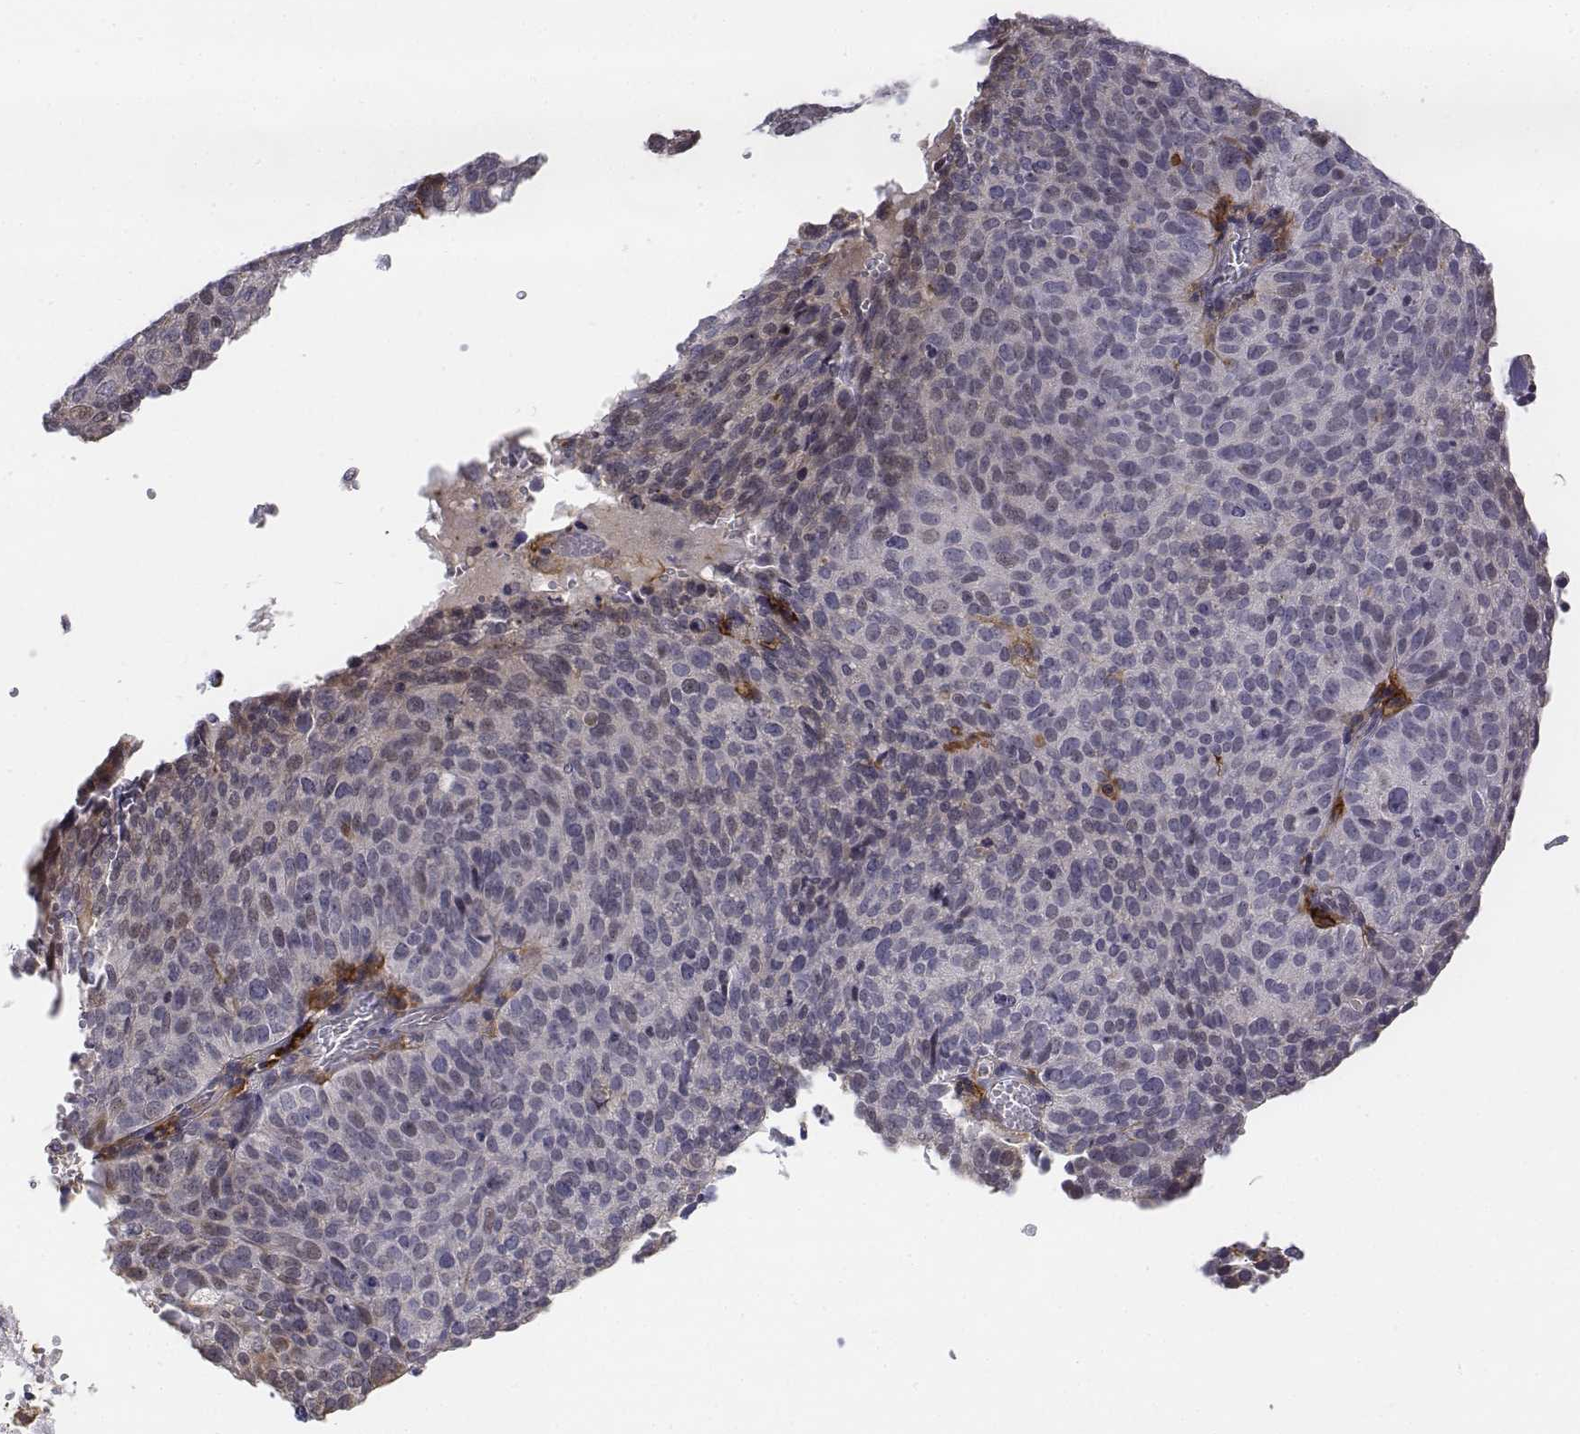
{"staining": {"intensity": "negative", "quantity": "none", "location": "none"}, "tissue": "ovarian cancer", "cell_type": "Tumor cells", "image_type": "cancer", "snomed": [{"axis": "morphology", "description": "Carcinoma, endometroid"}, {"axis": "topography", "description": "Ovary"}], "caption": "High magnification brightfield microscopy of endometroid carcinoma (ovarian) stained with DAB (brown) and counterstained with hematoxylin (blue): tumor cells show no significant expression.", "gene": "CD14", "patient": {"sex": "female", "age": 58}}